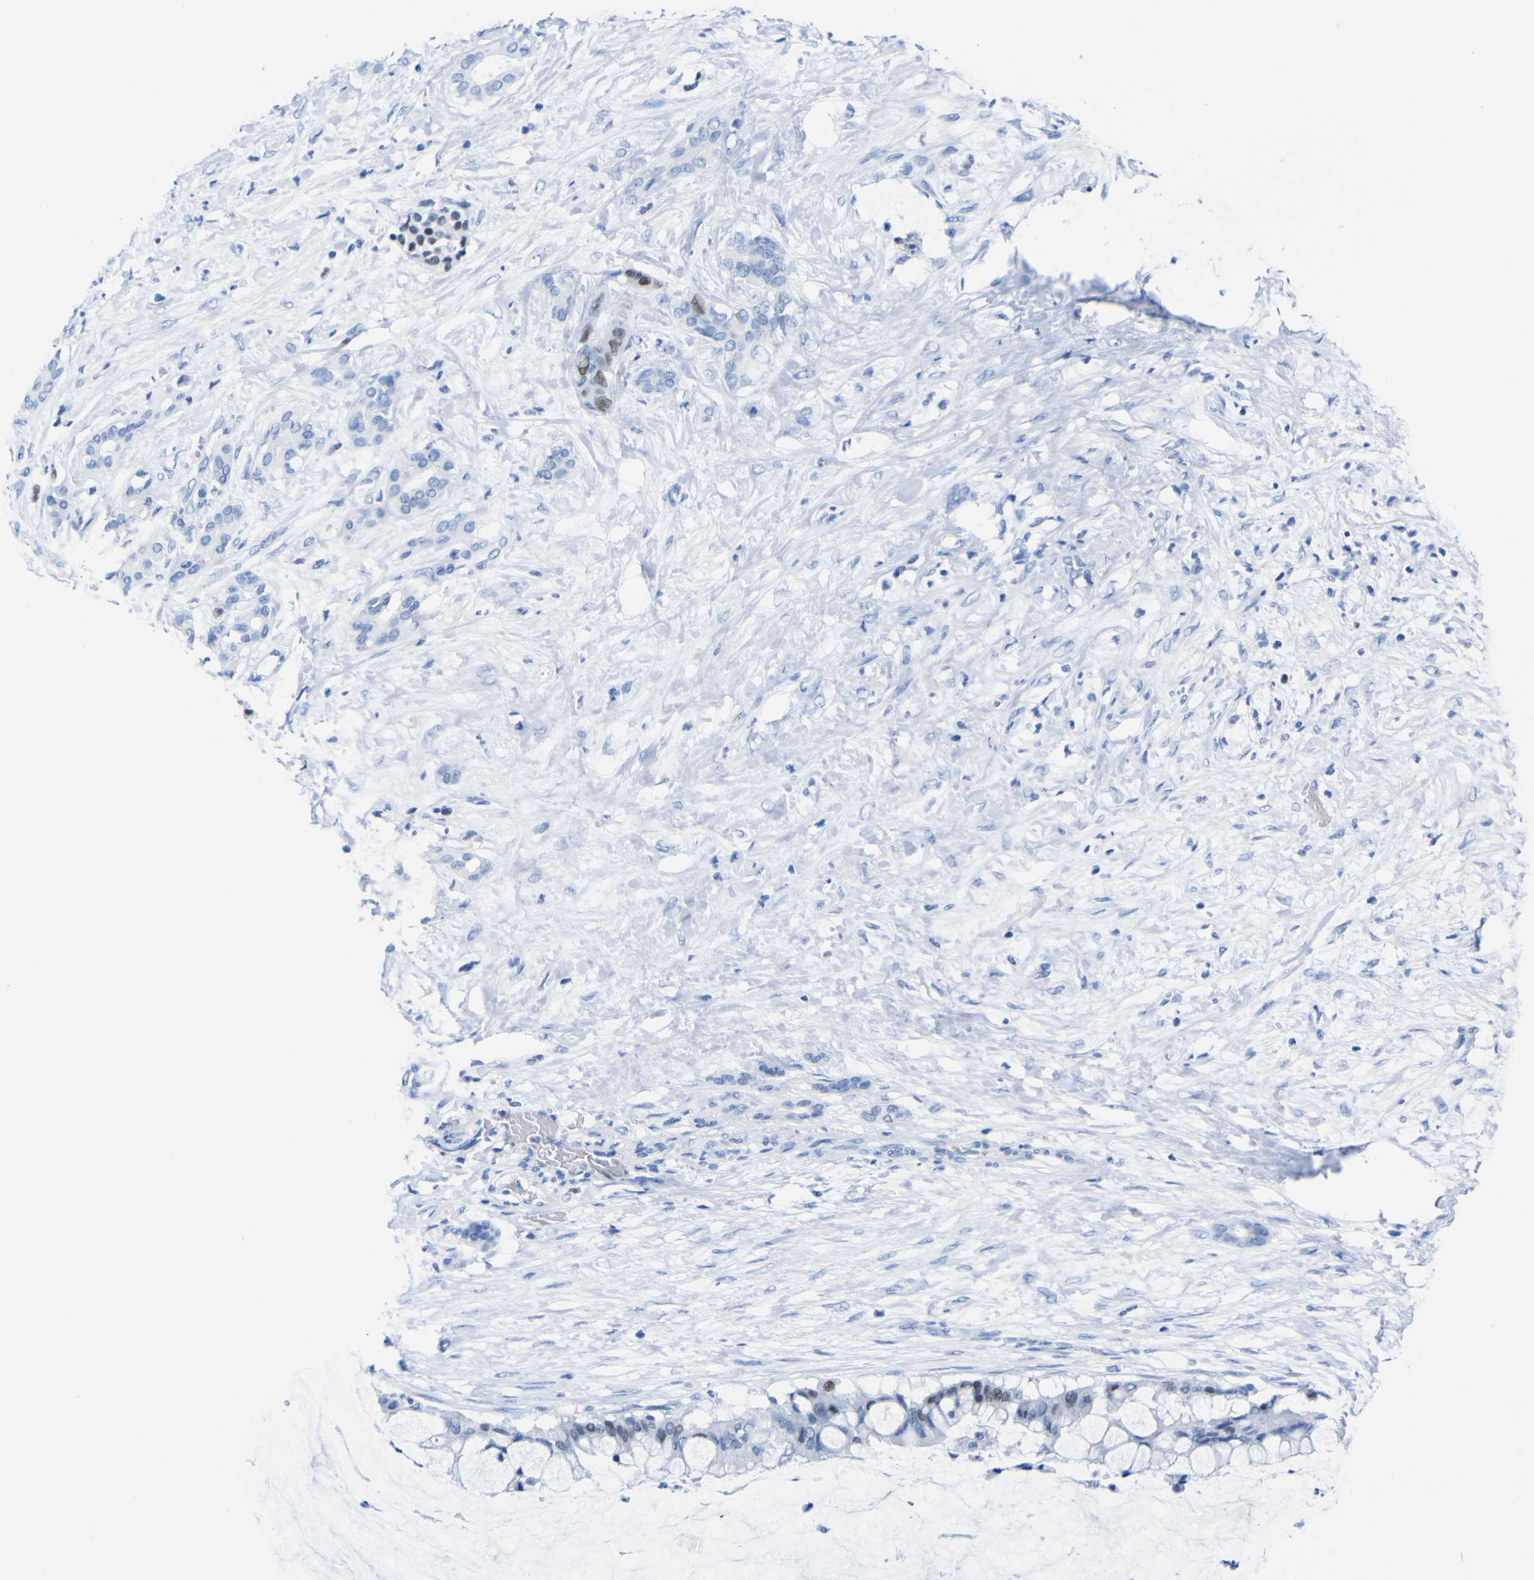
{"staining": {"intensity": "negative", "quantity": "none", "location": "none"}, "tissue": "pancreatic cancer", "cell_type": "Tumor cells", "image_type": "cancer", "snomed": [{"axis": "morphology", "description": "Adenocarcinoma, NOS"}, {"axis": "topography", "description": "Pancreas"}], "caption": "An immunohistochemistry image of pancreatic cancer (adenocarcinoma) is shown. There is no staining in tumor cells of pancreatic cancer (adenocarcinoma).", "gene": "DACH1", "patient": {"sex": "male", "age": 41}}